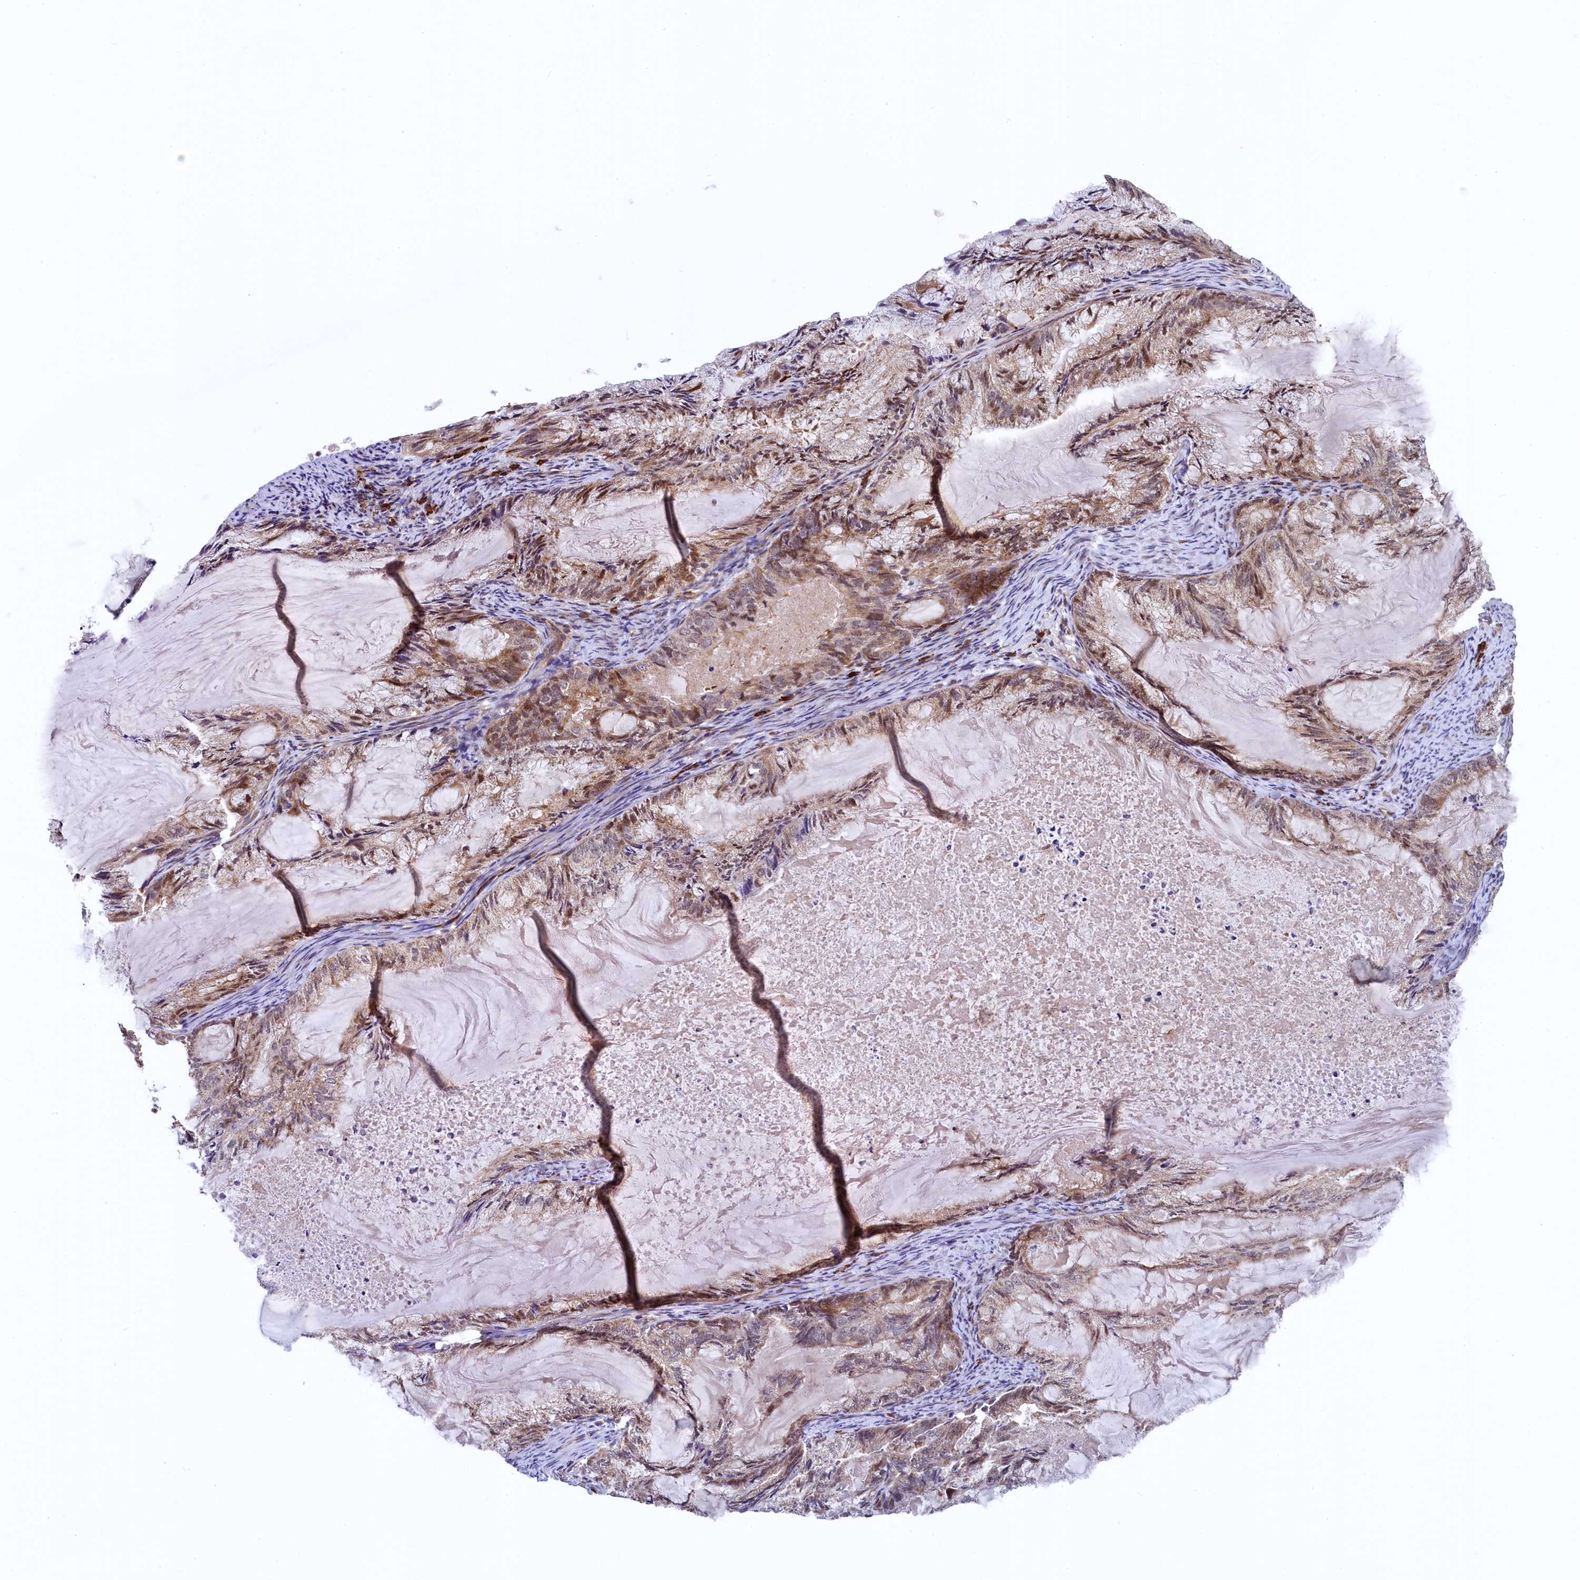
{"staining": {"intensity": "moderate", "quantity": "25%-75%", "location": "cytoplasmic/membranous,nuclear"}, "tissue": "endometrial cancer", "cell_type": "Tumor cells", "image_type": "cancer", "snomed": [{"axis": "morphology", "description": "Adenocarcinoma, NOS"}, {"axis": "topography", "description": "Endometrium"}], "caption": "Protein expression by immunohistochemistry (IHC) demonstrates moderate cytoplasmic/membranous and nuclear expression in approximately 25%-75% of tumor cells in endometrial adenocarcinoma.", "gene": "RBFA", "patient": {"sex": "female", "age": 86}}